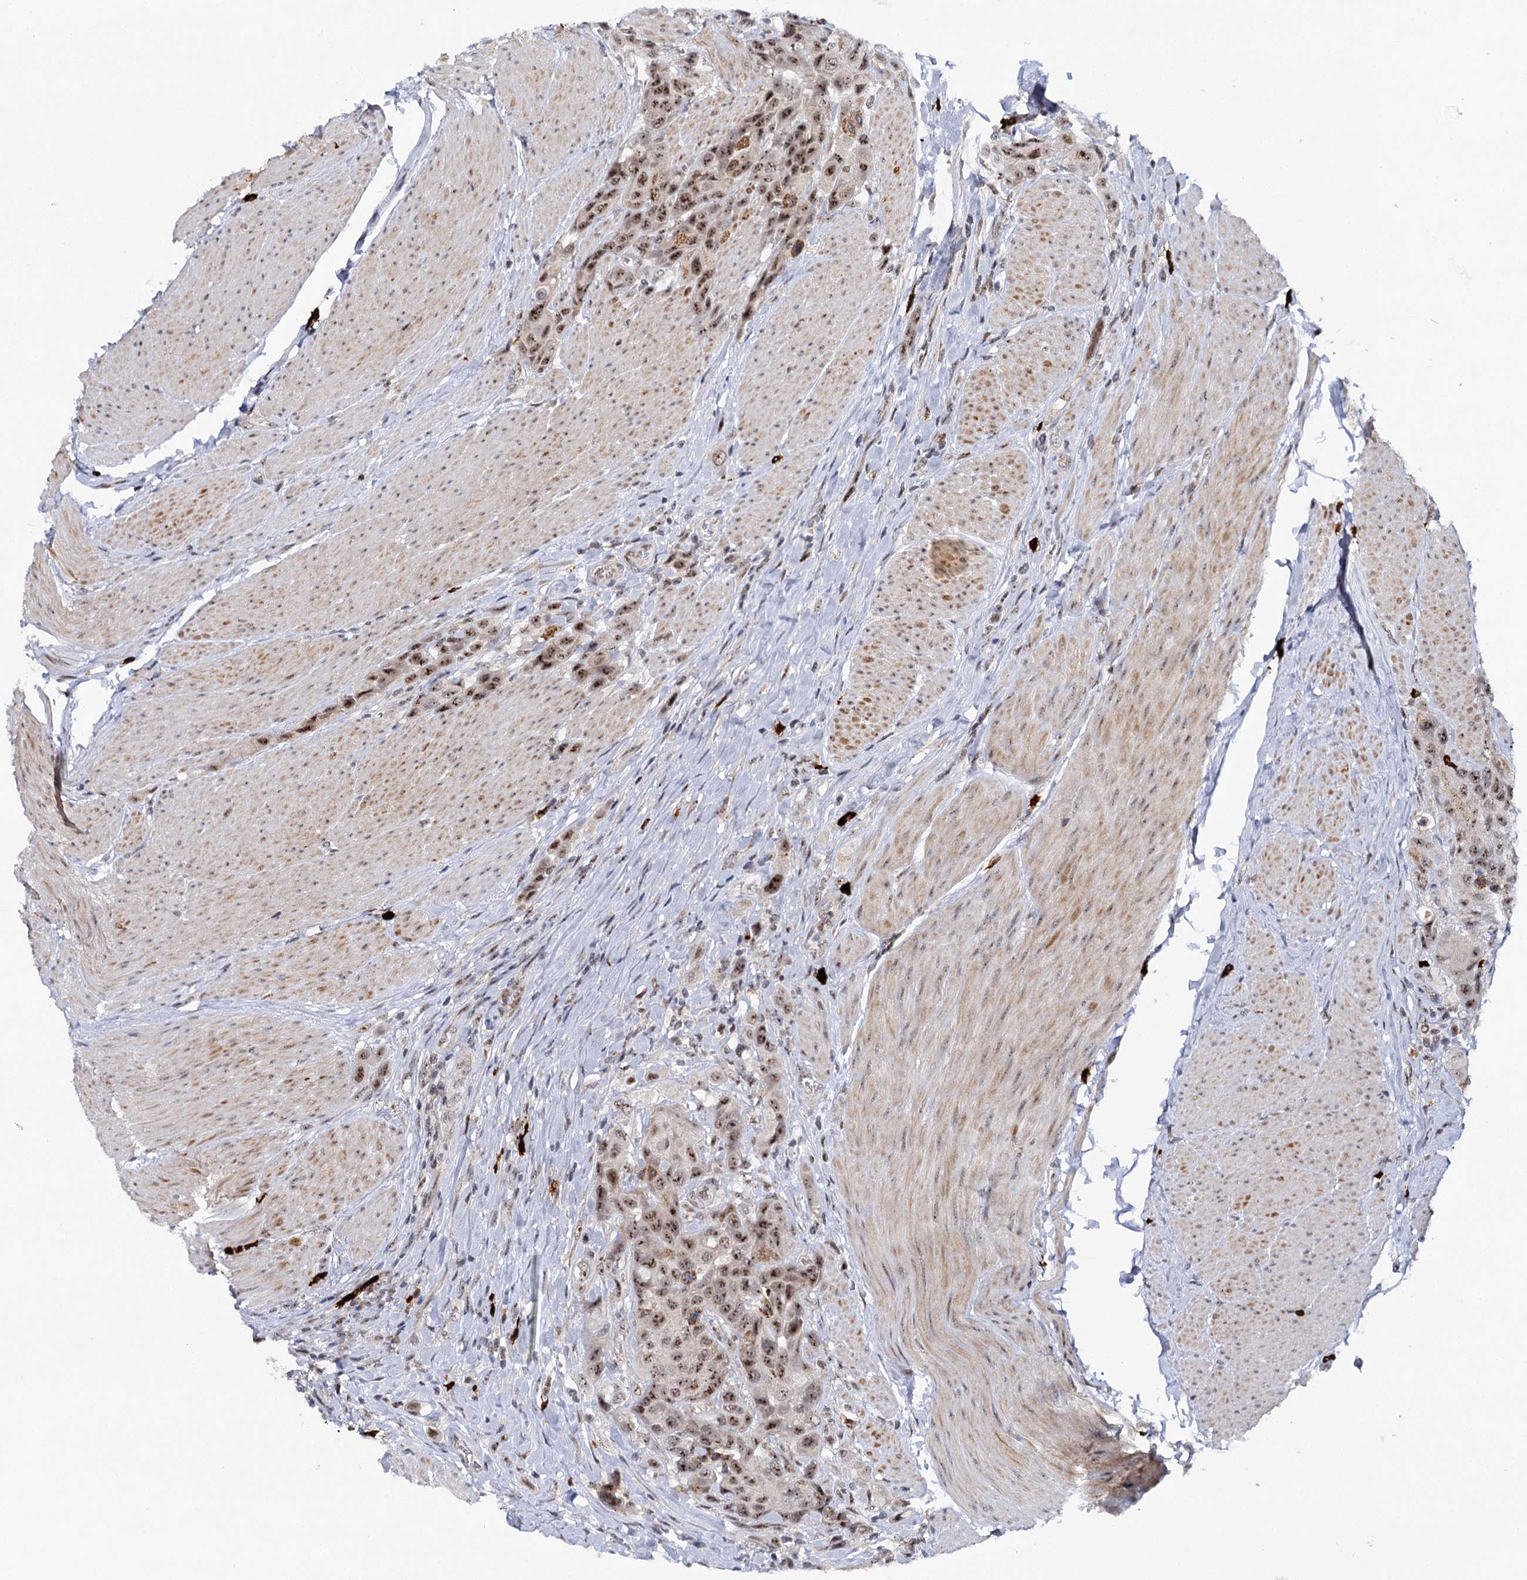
{"staining": {"intensity": "moderate", "quantity": ">75%", "location": "nuclear"}, "tissue": "urothelial cancer", "cell_type": "Tumor cells", "image_type": "cancer", "snomed": [{"axis": "morphology", "description": "Urothelial carcinoma, High grade"}, {"axis": "topography", "description": "Urinary bladder"}], "caption": "Urothelial carcinoma (high-grade) was stained to show a protein in brown. There is medium levels of moderate nuclear staining in approximately >75% of tumor cells. (DAB = brown stain, brightfield microscopy at high magnification).", "gene": "BUD13", "patient": {"sex": "male", "age": 50}}